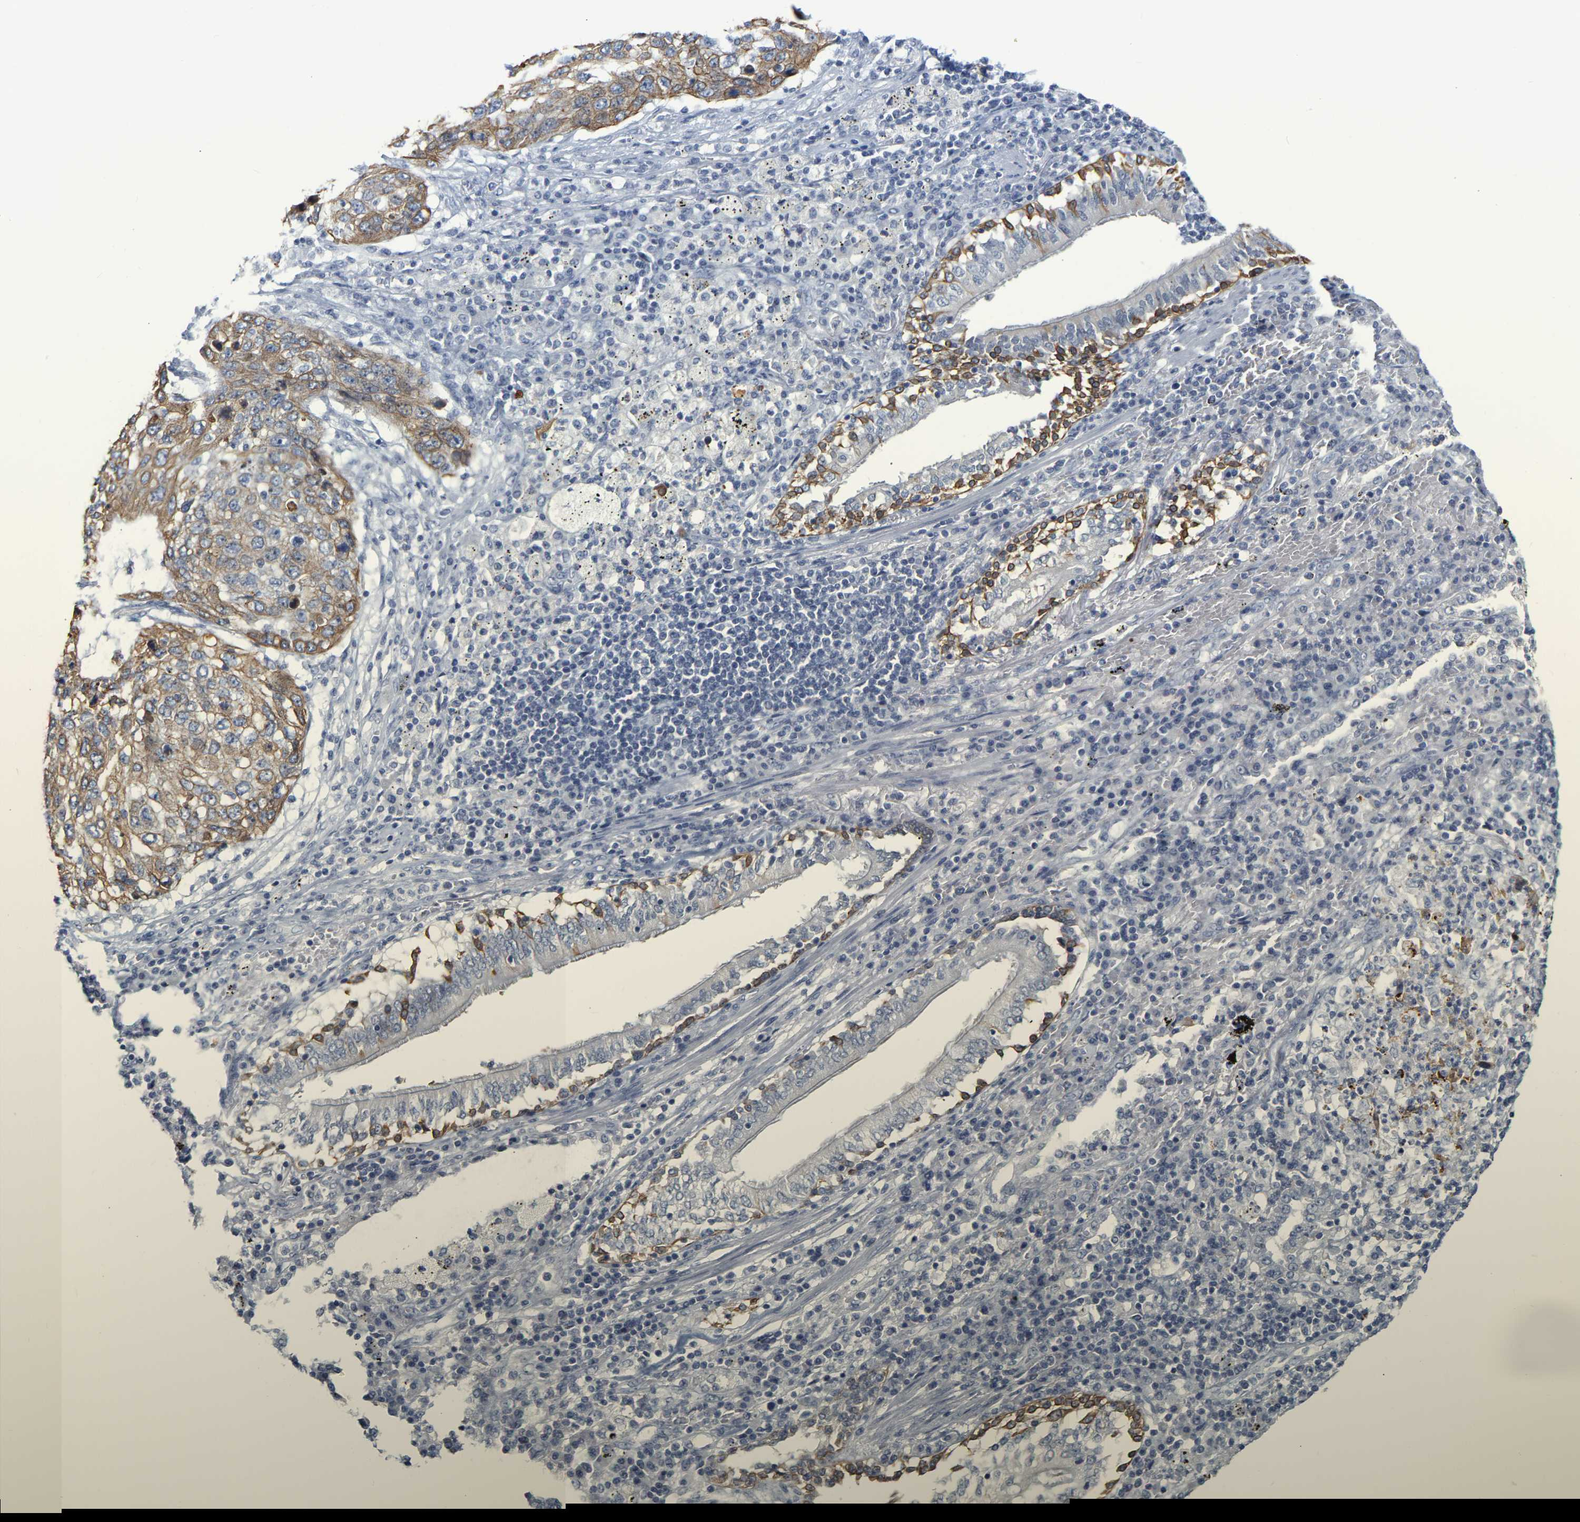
{"staining": {"intensity": "moderate", "quantity": "<25%", "location": "cytoplasmic/membranous"}, "tissue": "lung cancer", "cell_type": "Tumor cells", "image_type": "cancer", "snomed": [{"axis": "morphology", "description": "Squamous cell carcinoma, NOS"}, {"axis": "topography", "description": "Lung"}], "caption": "This image shows immunohistochemistry (IHC) staining of lung cancer, with low moderate cytoplasmic/membranous staining in about <25% of tumor cells.", "gene": "KRT76", "patient": {"sex": "female", "age": 63}}